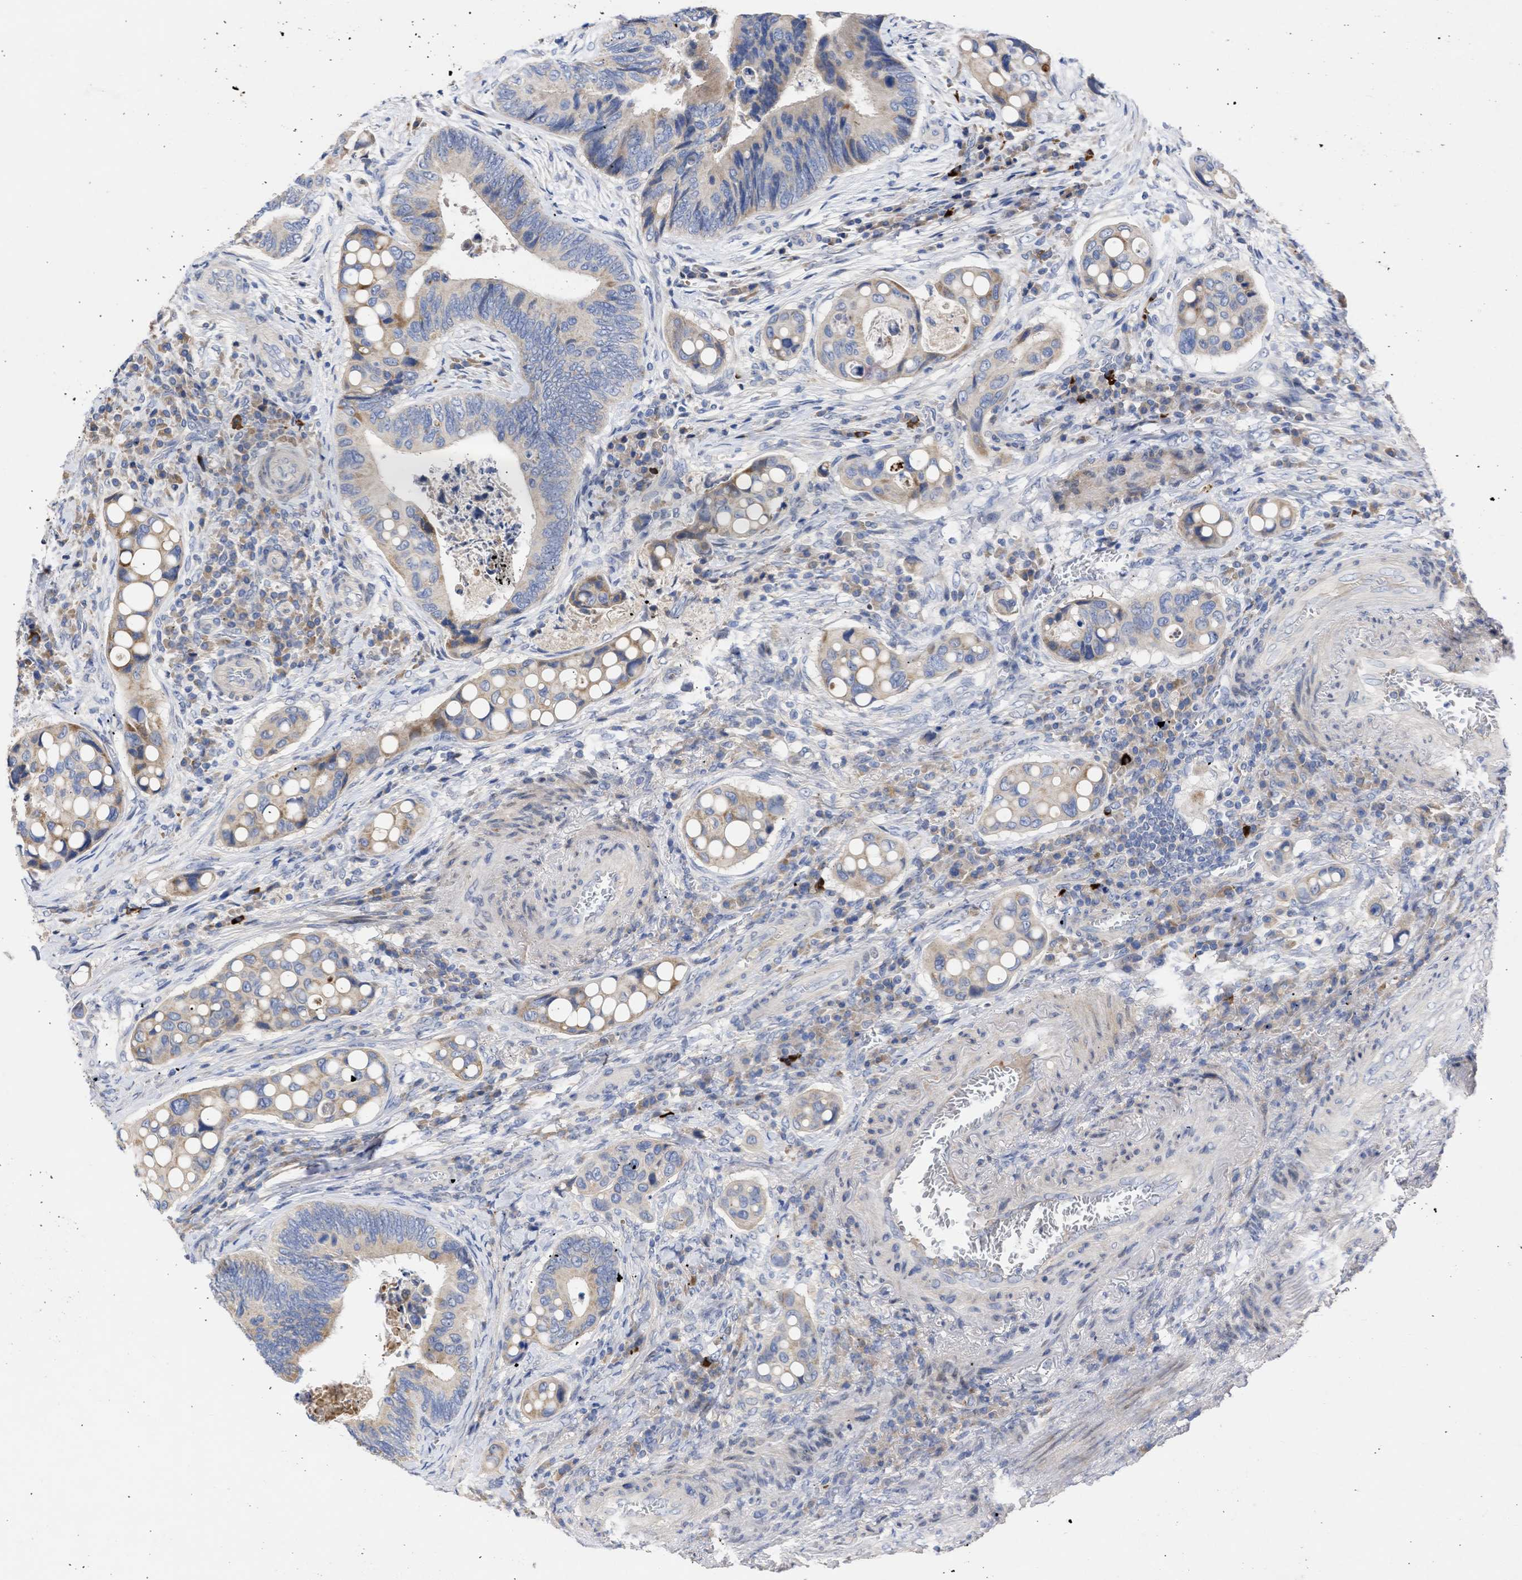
{"staining": {"intensity": "weak", "quantity": "<25%", "location": "cytoplasmic/membranous"}, "tissue": "colorectal cancer", "cell_type": "Tumor cells", "image_type": "cancer", "snomed": [{"axis": "morphology", "description": "Inflammation, NOS"}, {"axis": "morphology", "description": "Adenocarcinoma, NOS"}, {"axis": "topography", "description": "Colon"}], "caption": "Immunohistochemical staining of human colorectal cancer shows no significant positivity in tumor cells.", "gene": "ARHGEF4", "patient": {"sex": "male", "age": 72}}